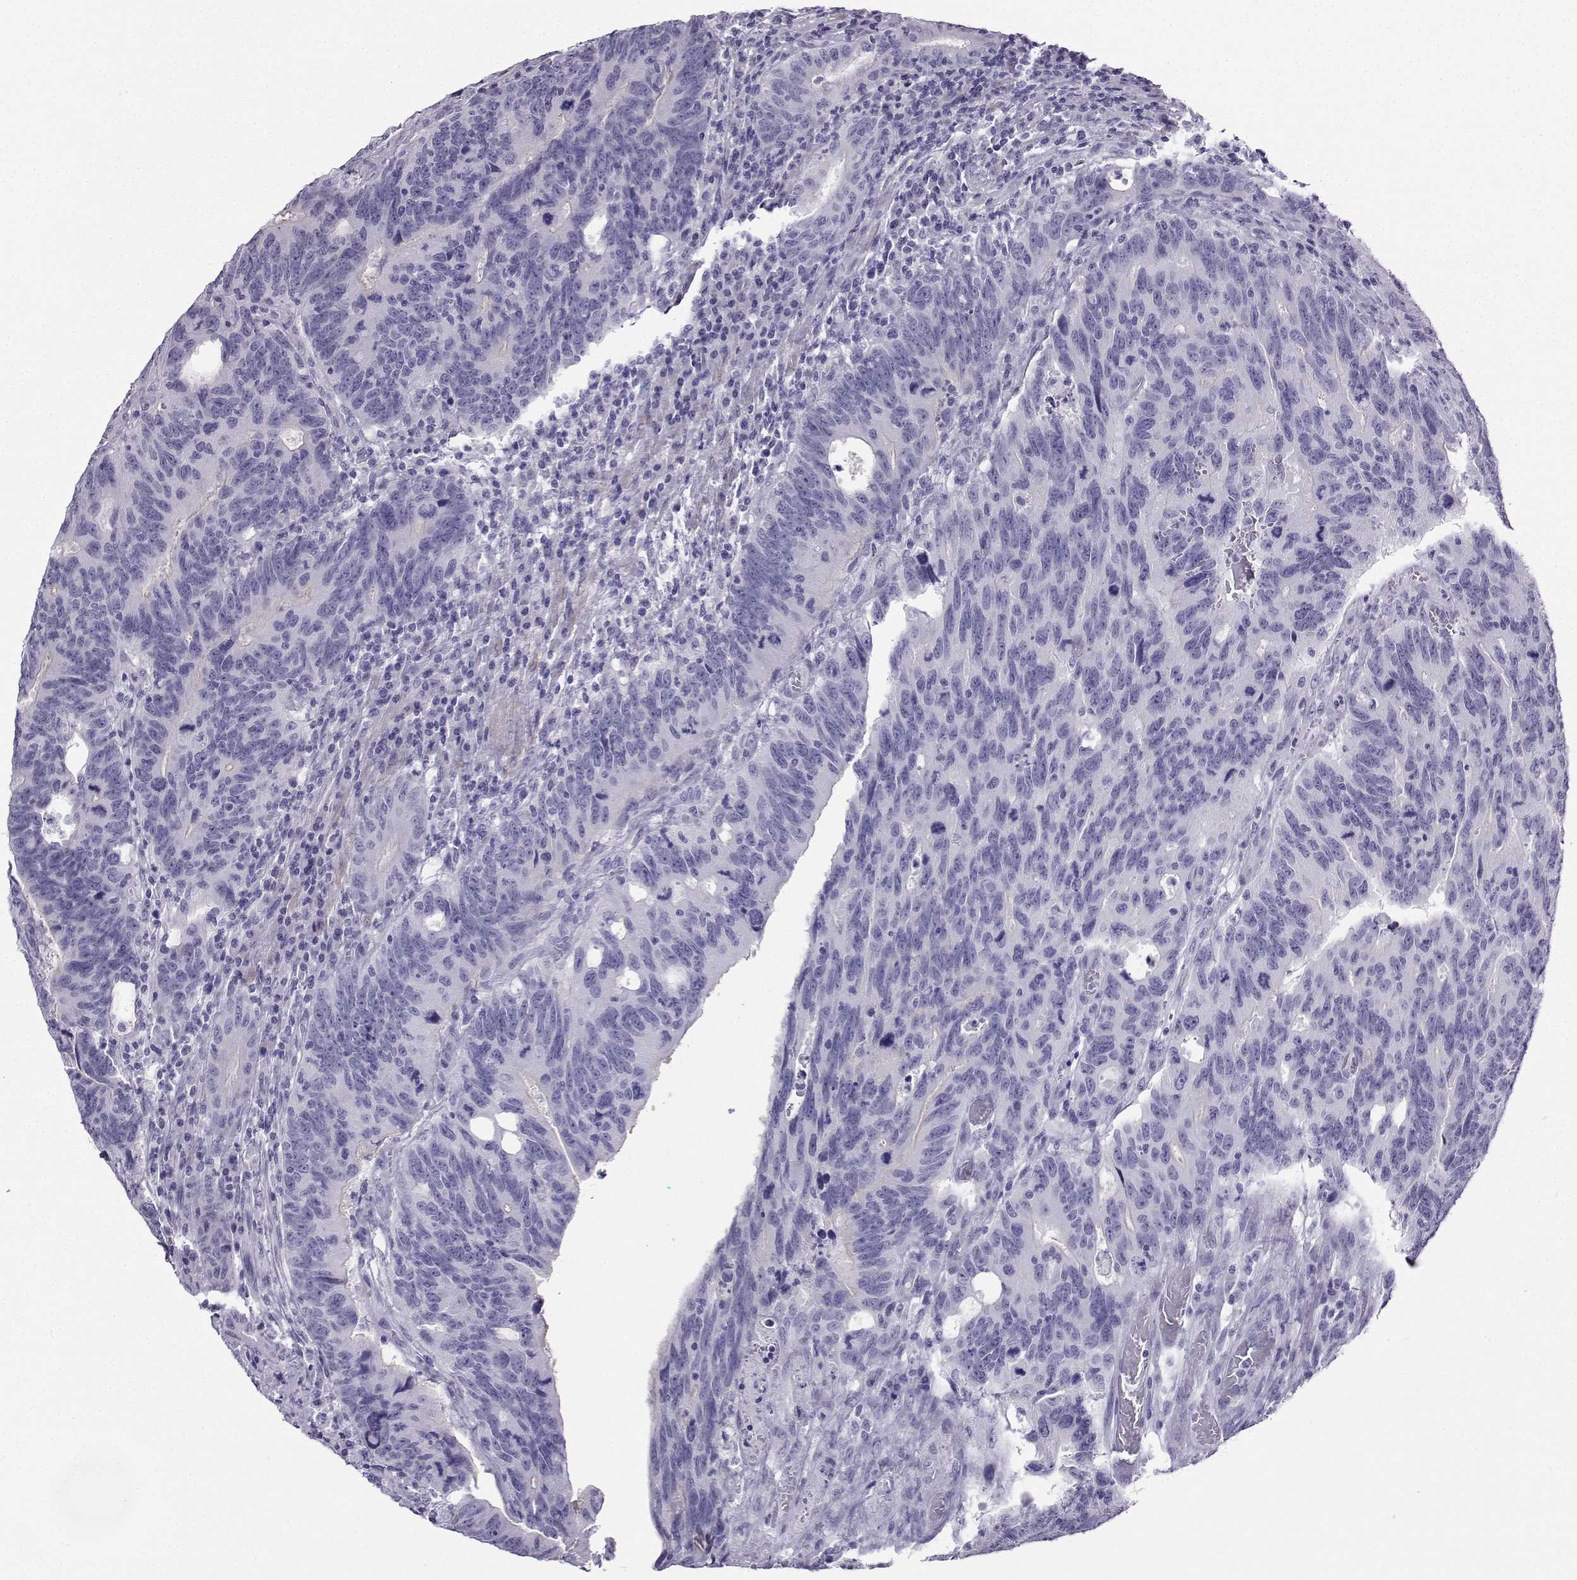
{"staining": {"intensity": "negative", "quantity": "none", "location": "none"}, "tissue": "colorectal cancer", "cell_type": "Tumor cells", "image_type": "cancer", "snomed": [{"axis": "morphology", "description": "Adenocarcinoma, NOS"}, {"axis": "topography", "description": "Colon"}], "caption": "This is an immunohistochemistry (IHC) micrograph of colorectal cancer. There is no positivity in tumor cells.", "gene": "KIF17", "patient": {"sex": "female", "age": 77}}